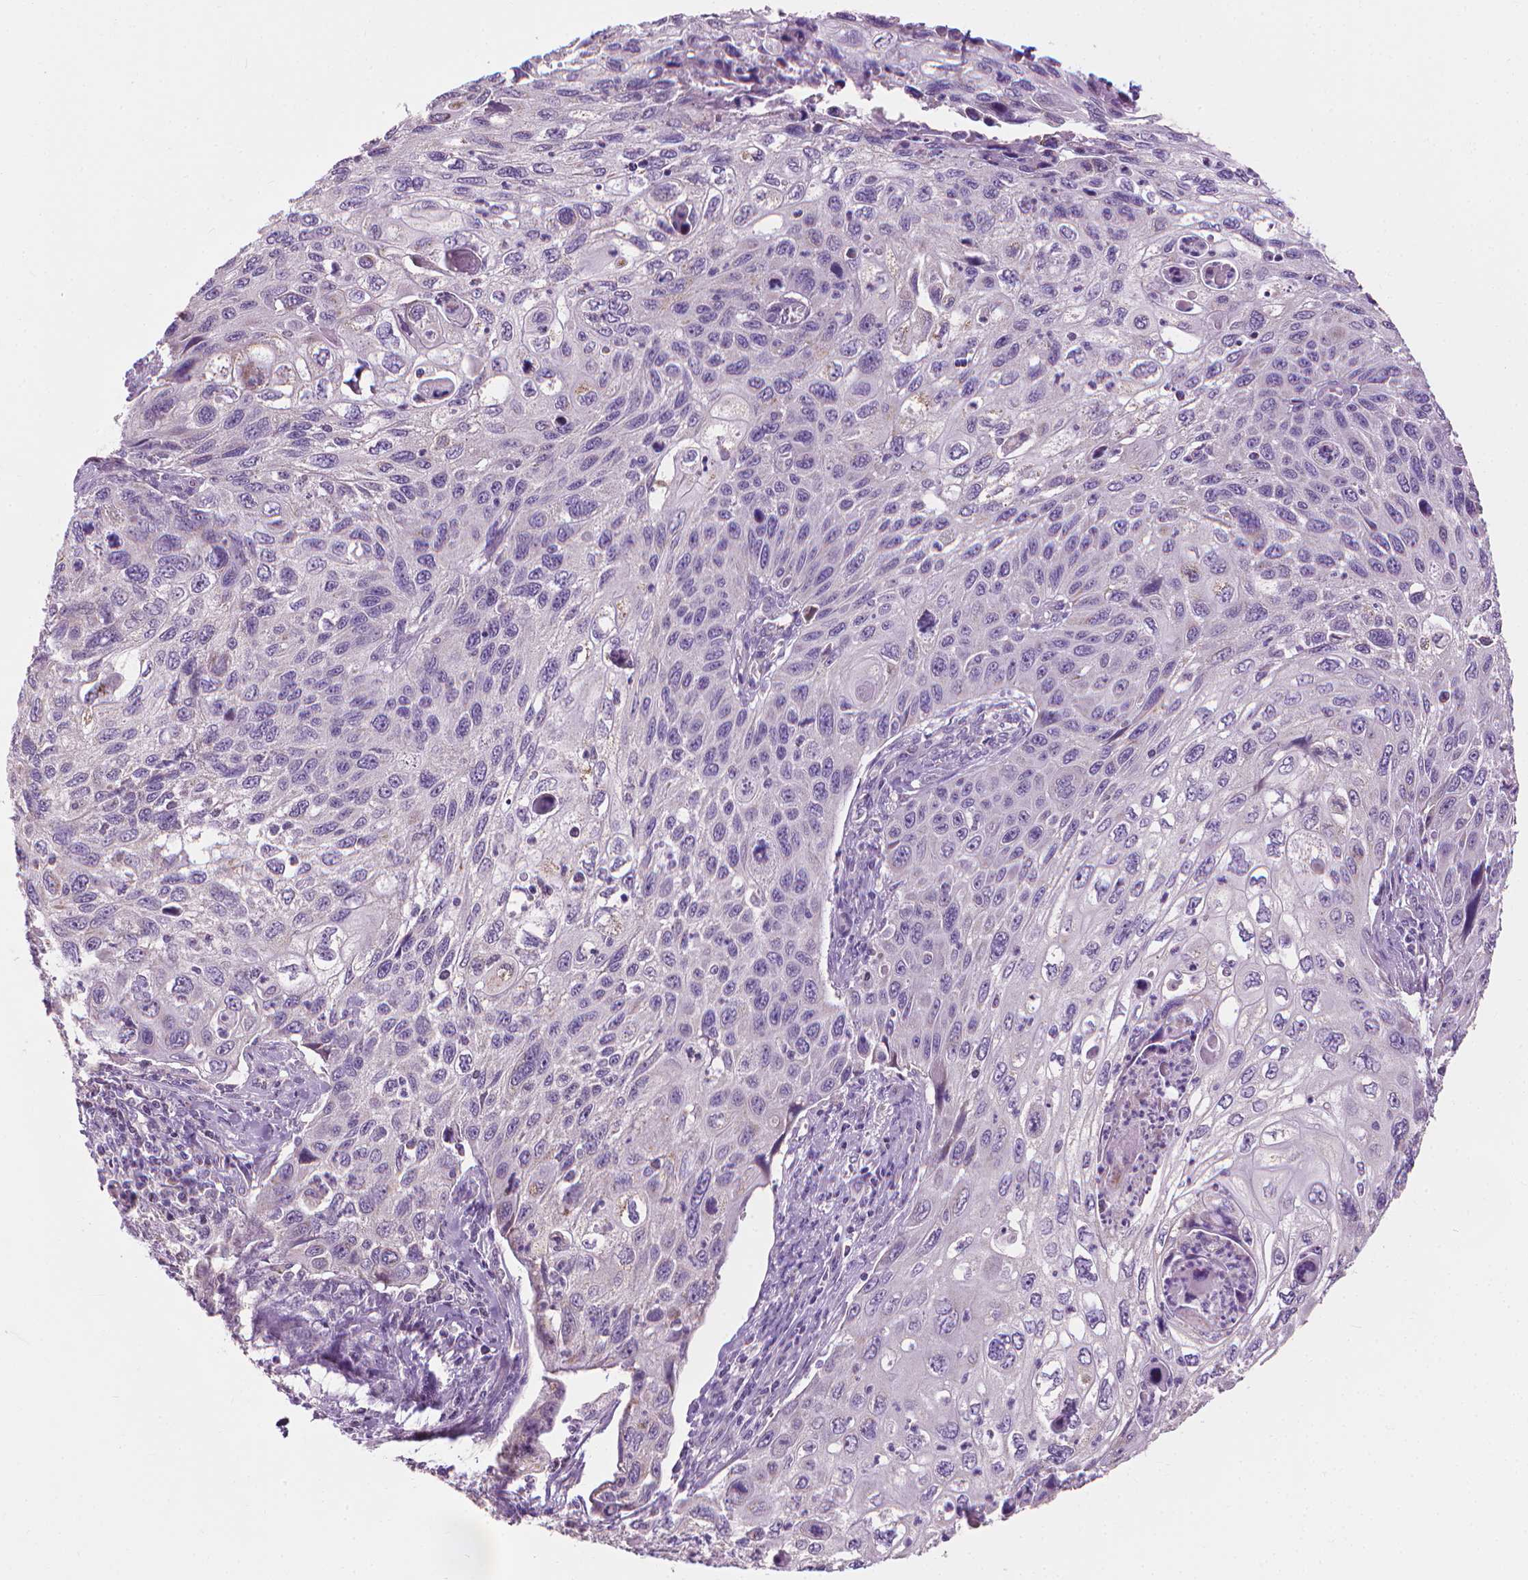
{"staining": {"intensity": "negative", "quantity": "none", "location": "none"}, "tissue": "cervical cancer", "cell_type": "Tumor cells", "image_type": "cancer", "snomed": [{"axis": "morphology", "description": "Squamous cell carcinoma, NOS"}, {"axis": "topography", "description": "Cervix"}], "caption": "Immunohistochemical staining of human cervical cancer demonstrates no significant positivity in tumor cells.", "gene": "CFAP126", "patient": {"sex": "female", "age": 70}}